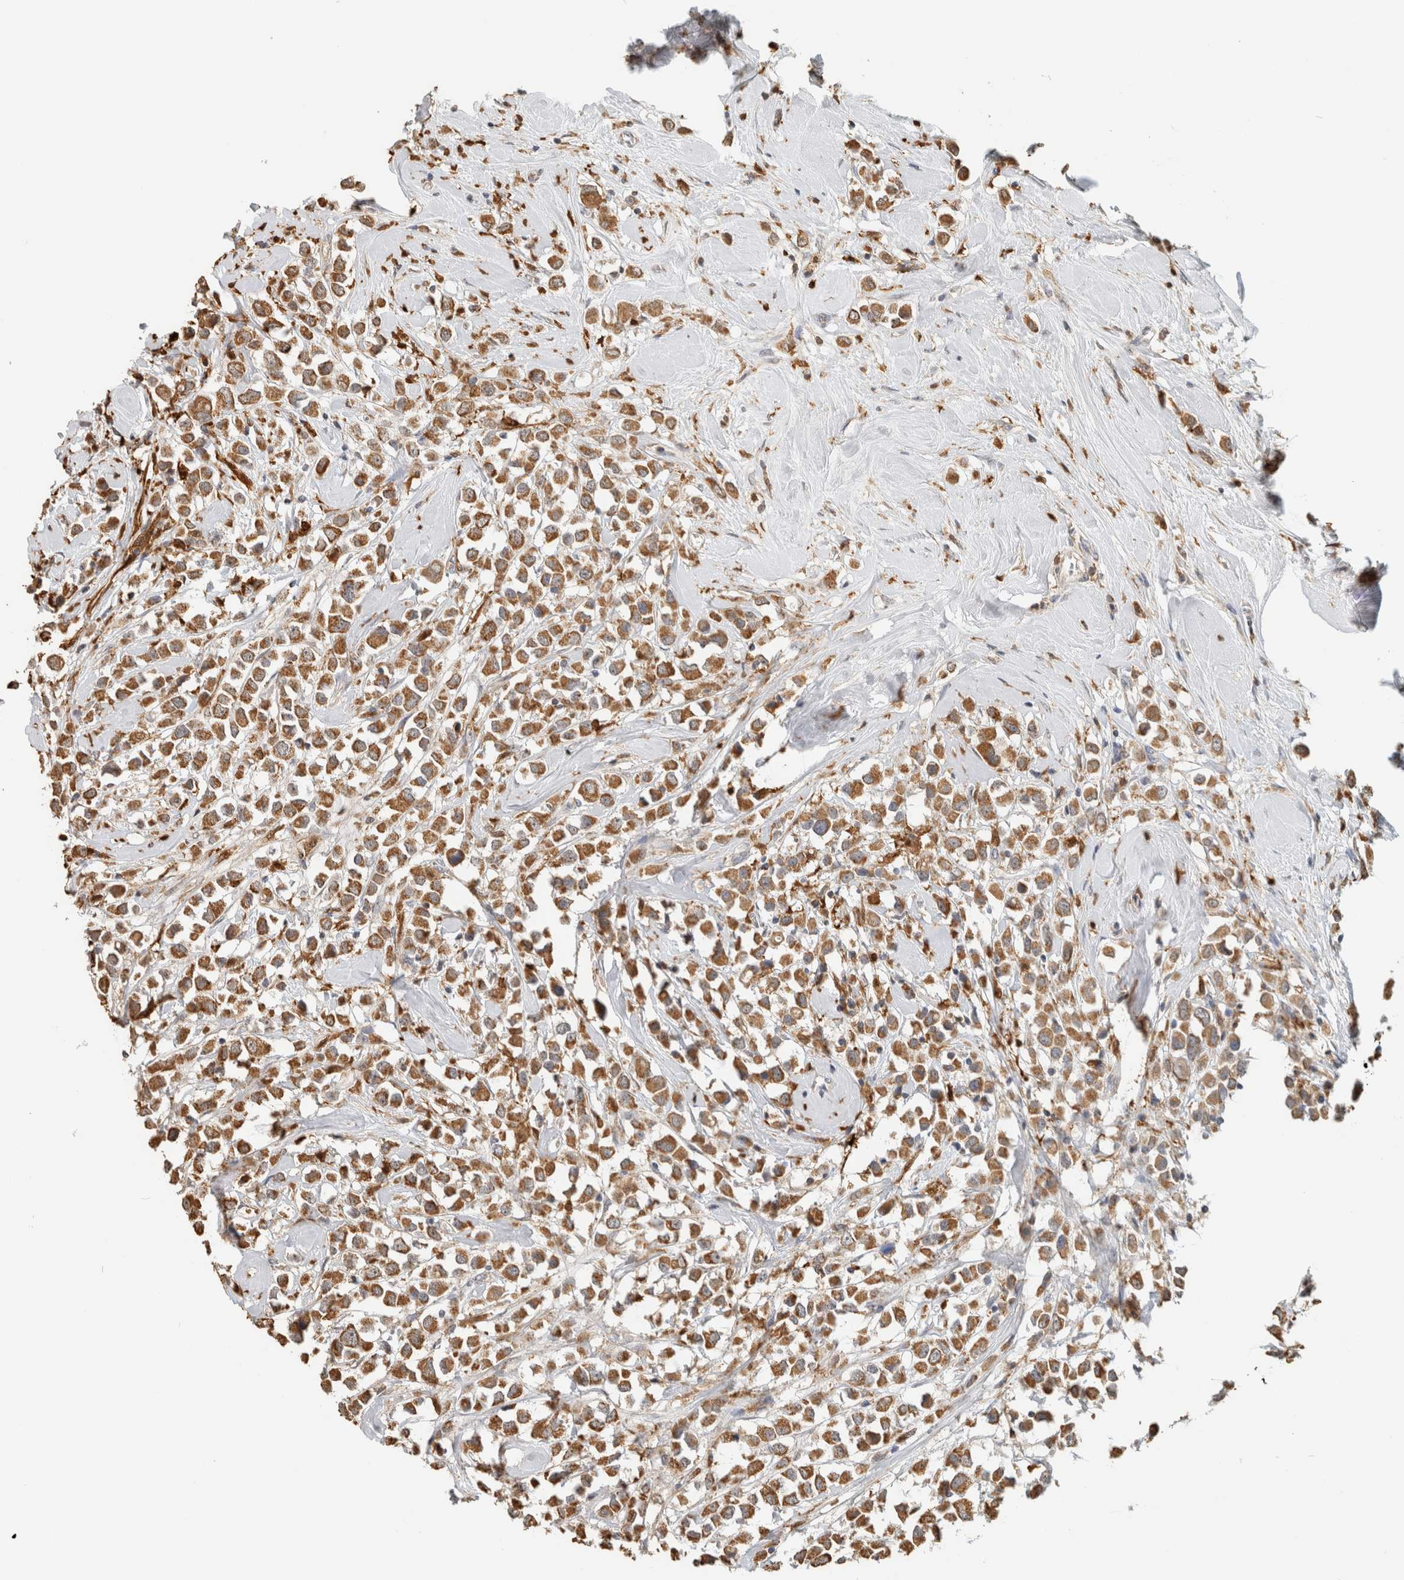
{"staining": {"intensity": "moderate", "quantity": ">75%", "location": "cytoplasmic/membranous"}, "tissue": "breast cancer", "cell_type": "Tumor cells", "image_type": "cancer", "snomed": [{"axis": "morphology", "description": "Duct carcinoma"}, {"axis": "topography", "description": "Breast"}], "caption": "Immunohistochemical staining of breast cancer demonstrates medium levels of moderate cytoplasmic/membranous protein expression in about >75% of tumor cells.", "gene": "CAPG", "patient": {"sex": "female", "age": 61}}